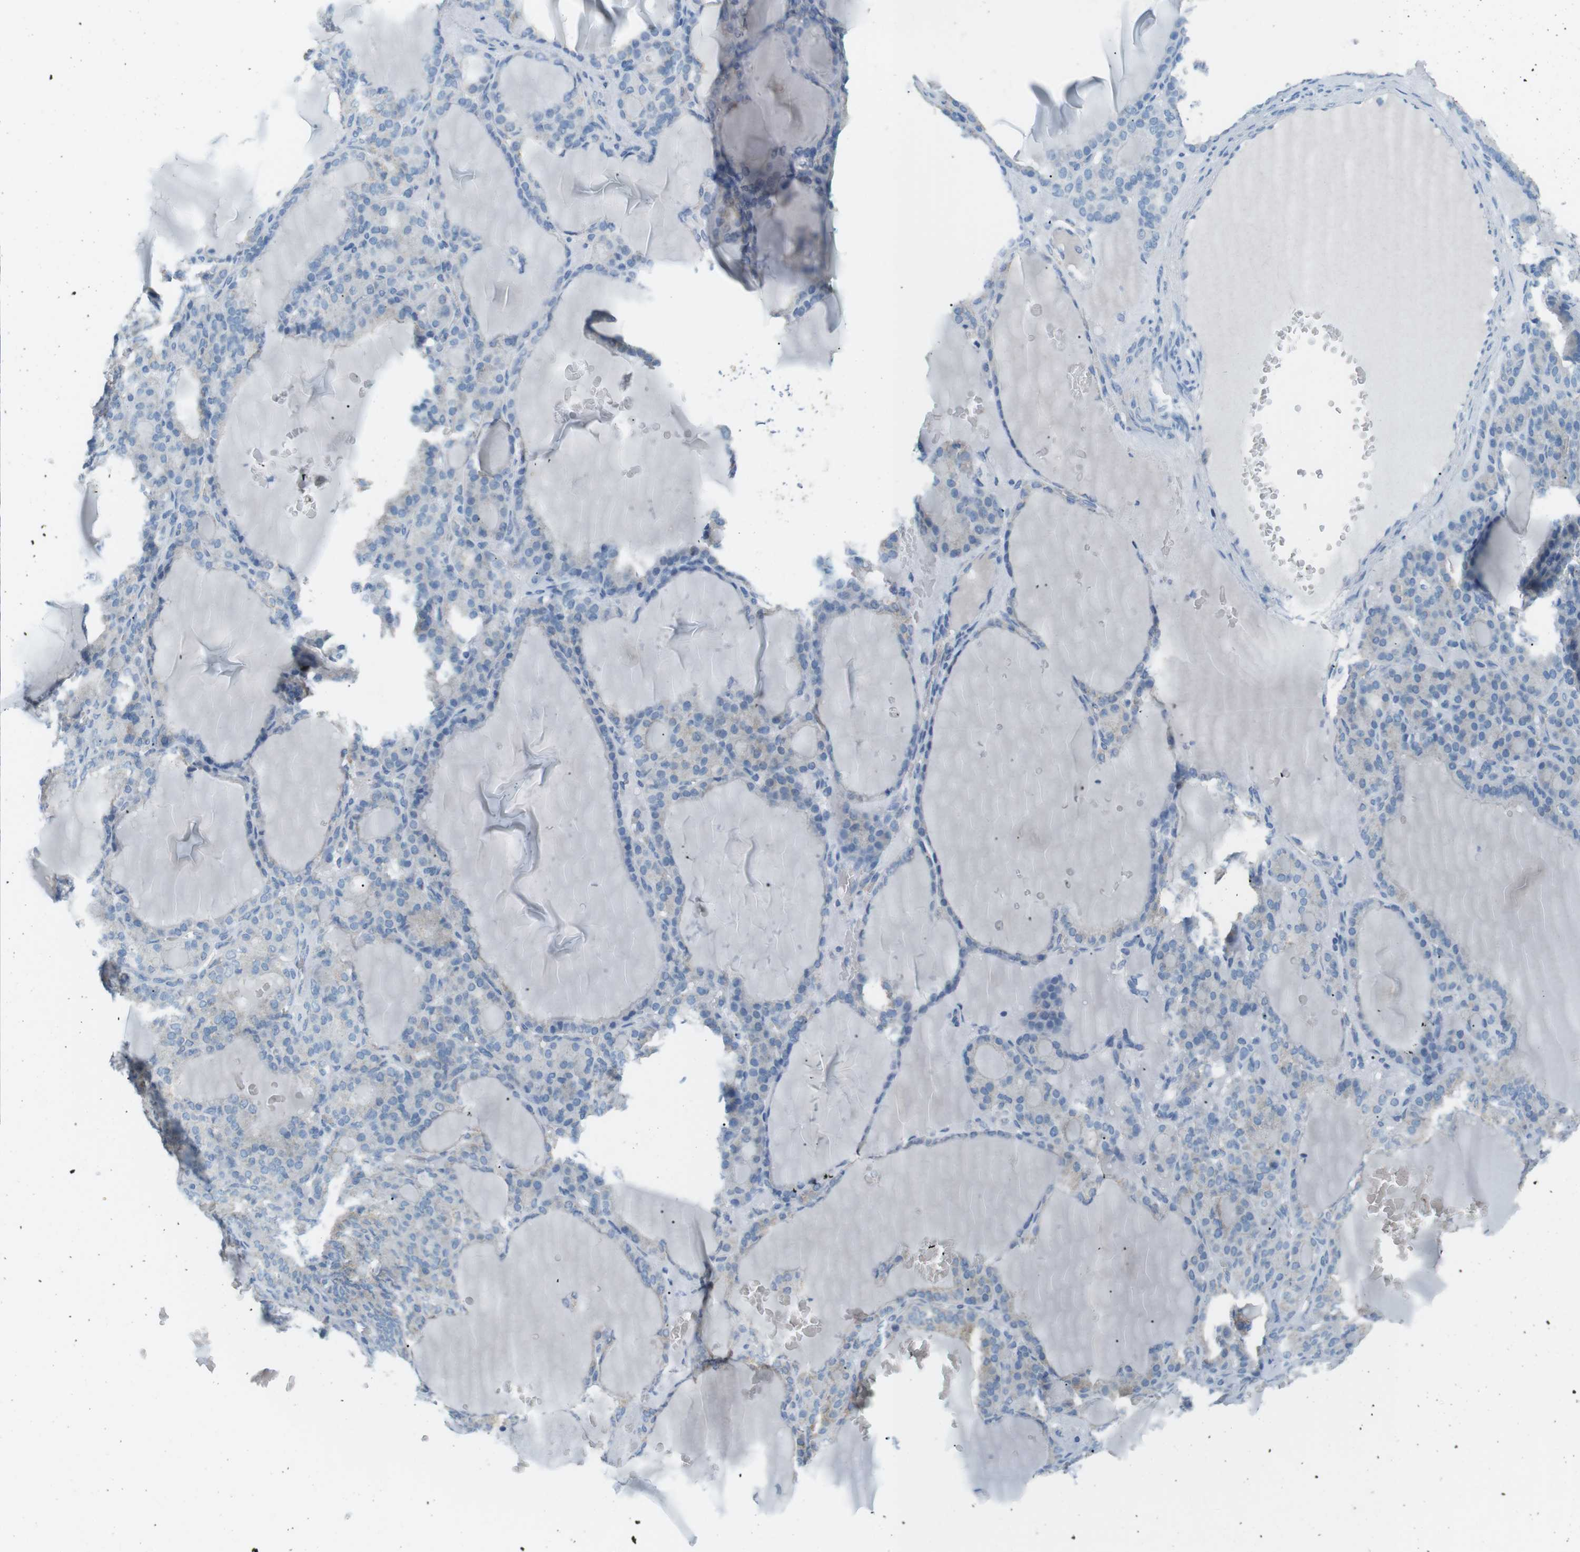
{"staining": {"intensity": "negative", "quantity": "none", "location": "none"}, "tissue": "thyroid gland", "cell_type": "Glandular cells", "image_type": "normal", "snomed": [{"axis": "morphology", "description": "Normal tissue, NOS"}, {"axis": "topography", "description": "Thyroid gland"}], "caption": "High power microscopy photomicrograph of an immunohistochemistry (IHC) micrograph of unremarkable thyroid gland, revealing no significant staining in glandular cells. (Stains: DAB immunohistochemistry with hematoxylin counter stain, Microscopy: brightfield microscopy at high magnification).", "gene": "VAMP1", "patient": {"sex": "female", "age": 28}}